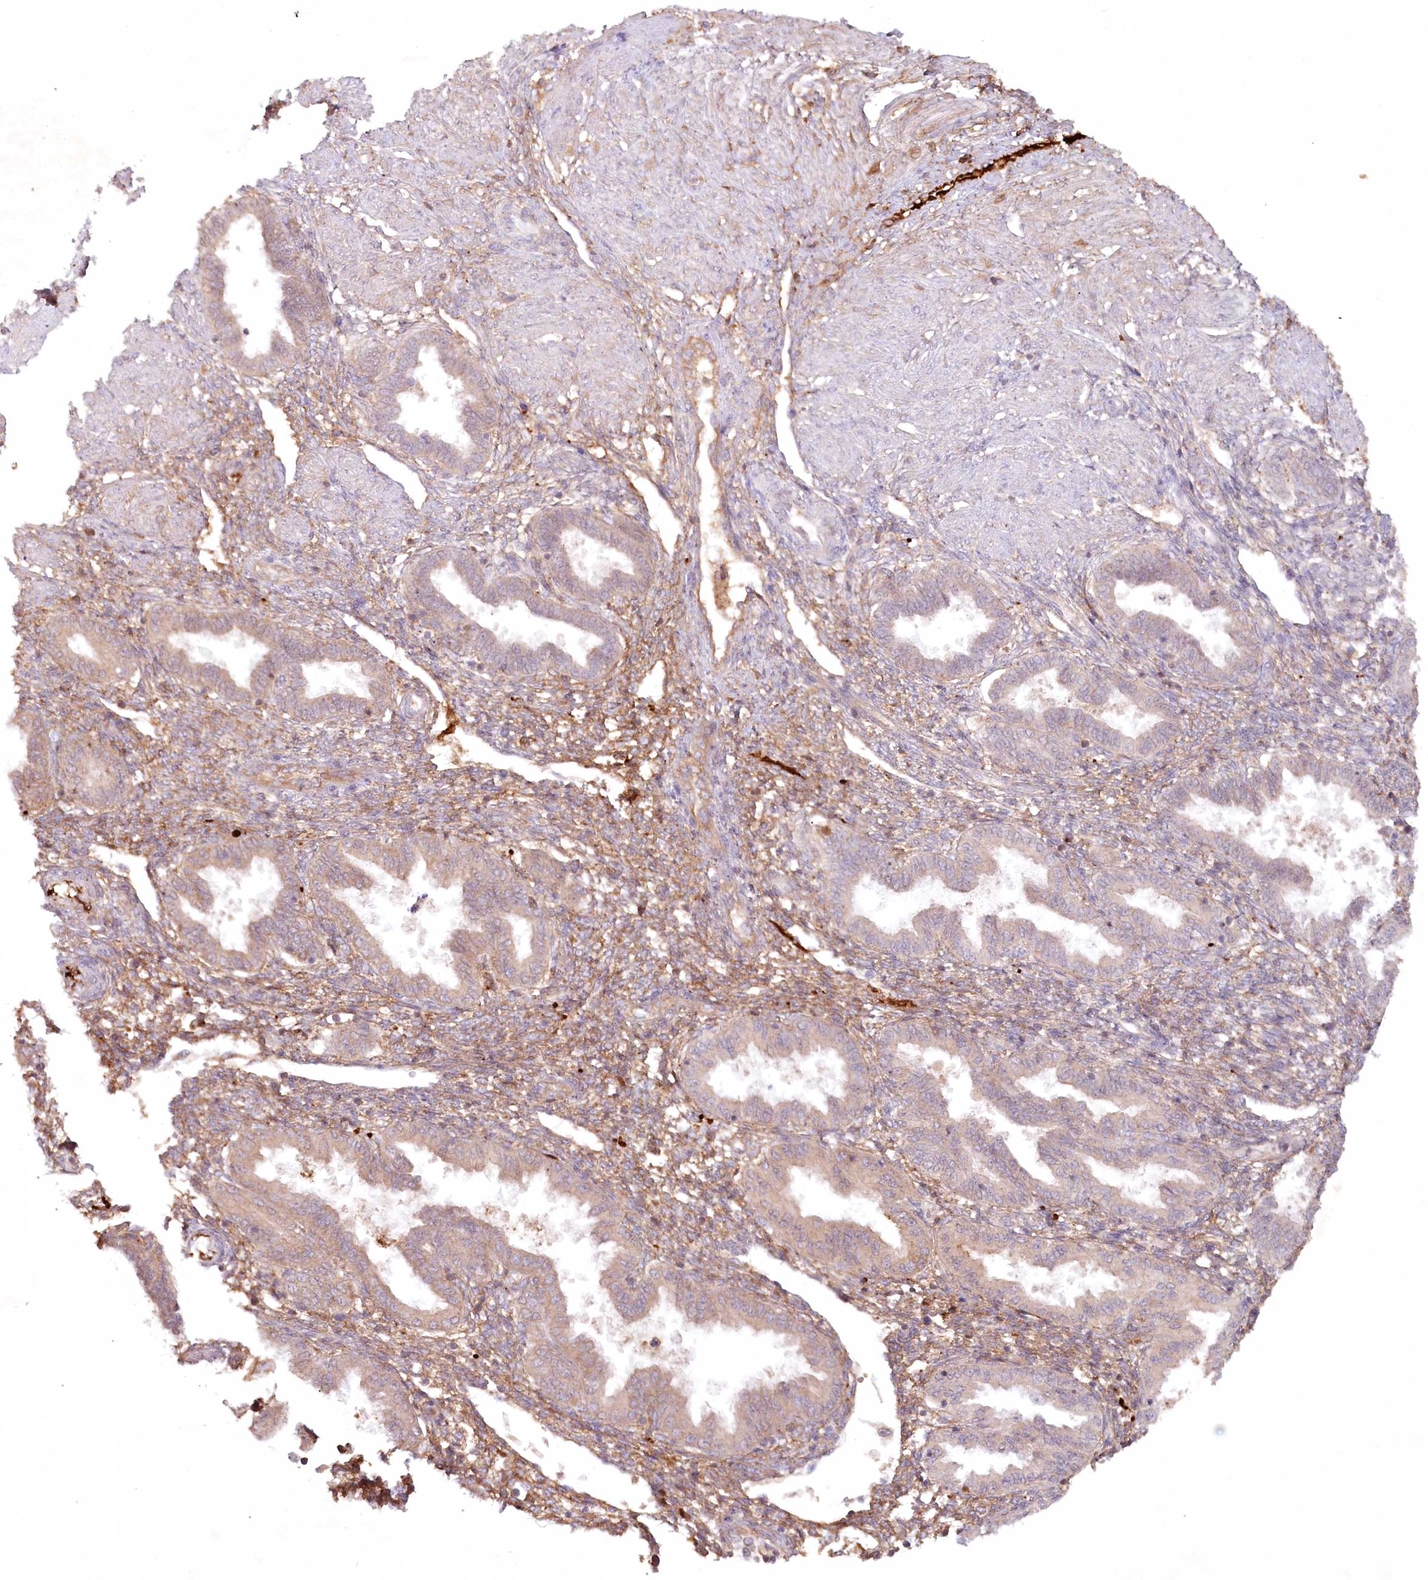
{"staining": {"intensity": "moderate", "quantity": "25%-75%", "location": "cytoplasmic/membranous"}, "tissue": "endometrium", "cell_type": "Cells in endometrial stroma", "image_type": "normal", "snomed": [{"axis": "morphology", "description": "Normal tissue, NOS"}, {"axis": "topography", "description": "Endometrium"}], "caption": "IHC micrograph of normal endometrium stained for a protein (brown), which reveals medium levels of moderate cytoplasmic/membranous staining in approximately 25%-75% of cells in endometrial stroma.", "gene": "PSAPL1", "patient": {"sex": "female", "age": 33}}